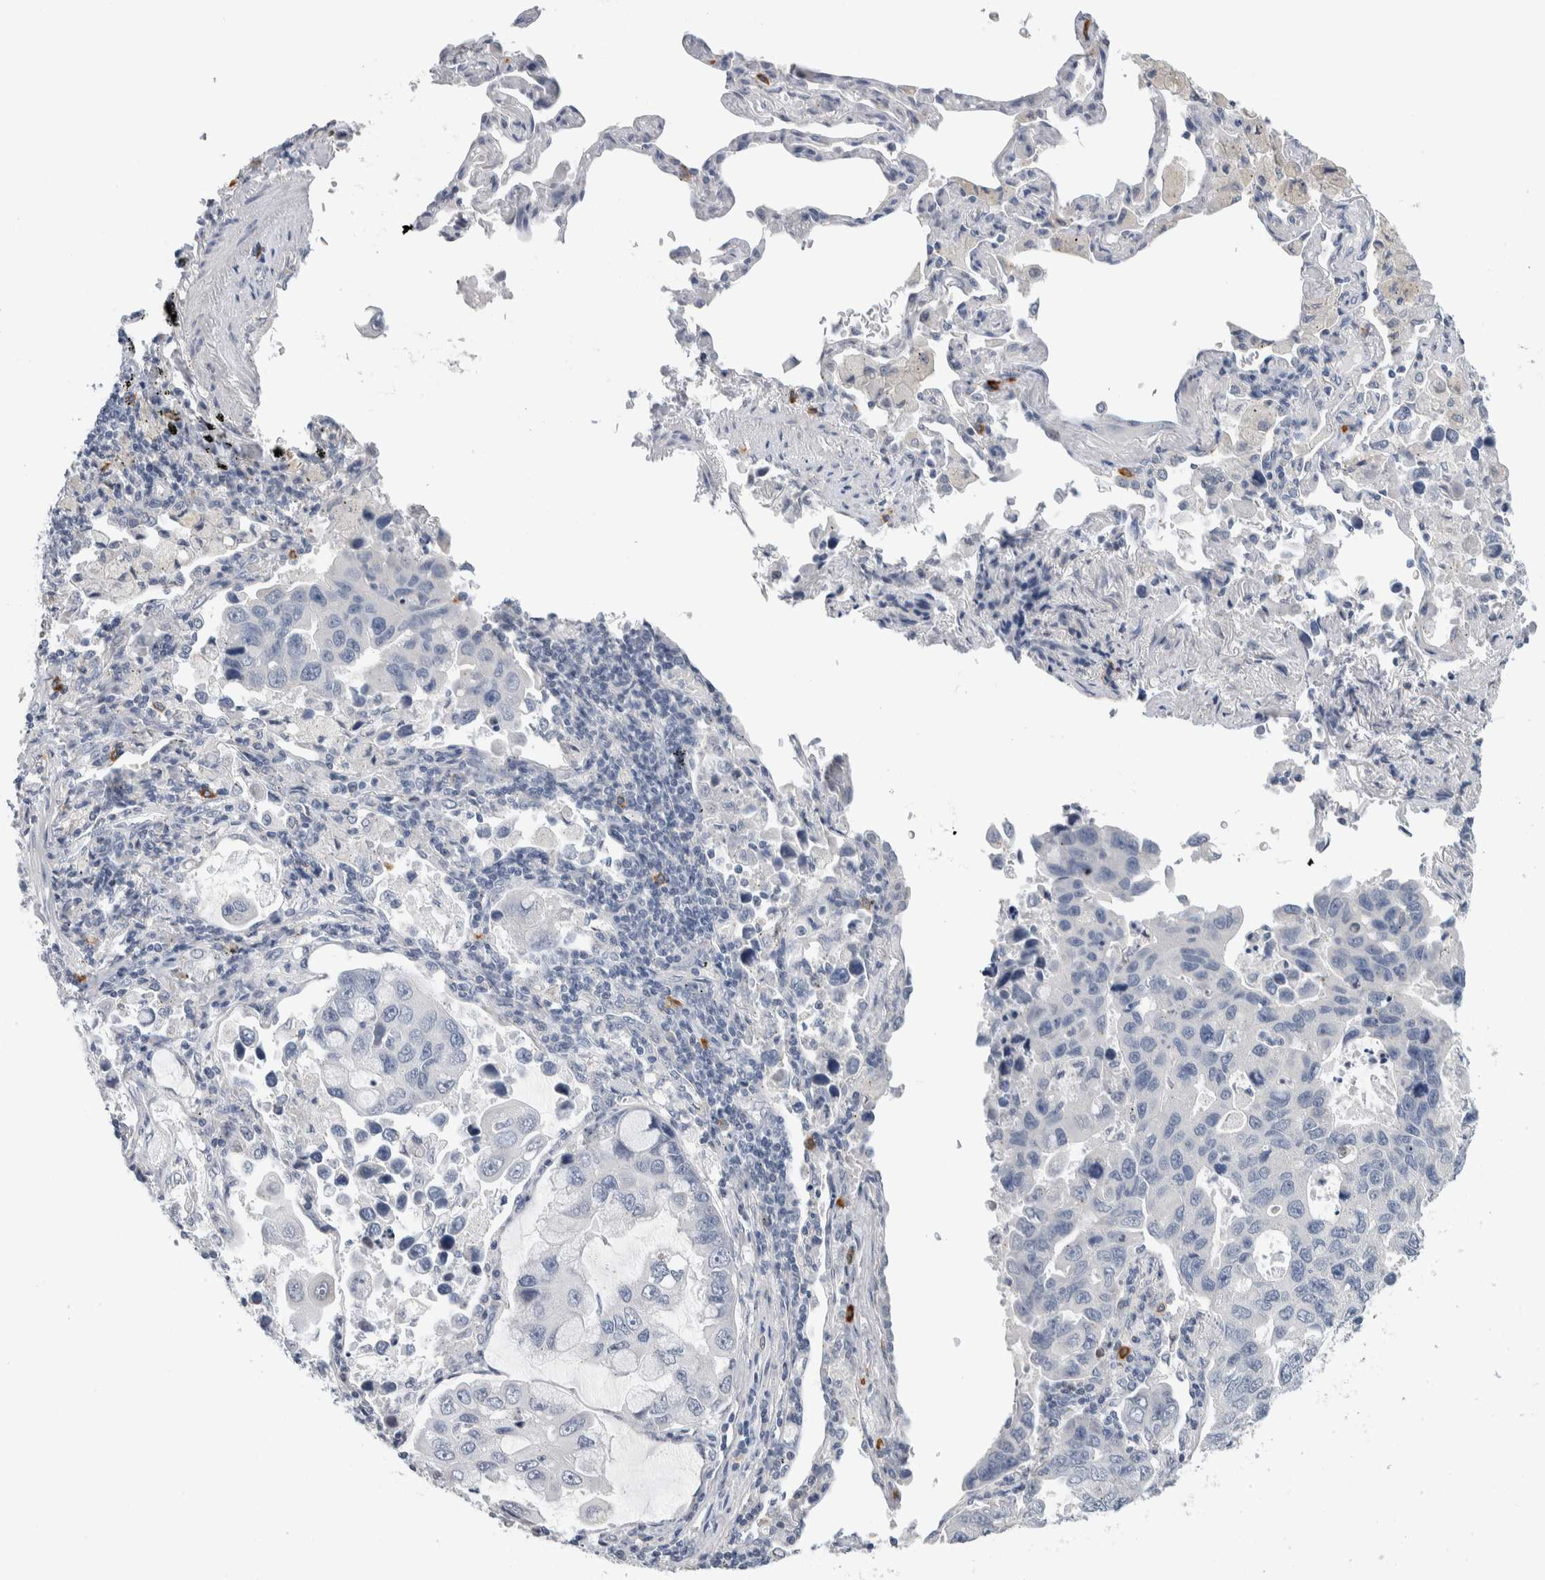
{"staining": {"intensity": "negative", "quantity": "none", "location": "none"}, "tissue": "lung cancer", "cell_type": "Tumor cells", "image_type": "cancer", "snomed": [{"axis": "morphology", "description": "Adenocarcinoma, NOS"}, {"axis": "topography", "description": "Lung"}], "caption": "Immunohistochemistry (IHC) photomicrograph of neoplastic tissue: human lung adenocarcinoma stained with DAB (3,3'-diaminobenzidine) displays no significant protein positivity in tumor cells.", "gene": "SCN2A", "patient": {"sex": "male", "age": 64}}